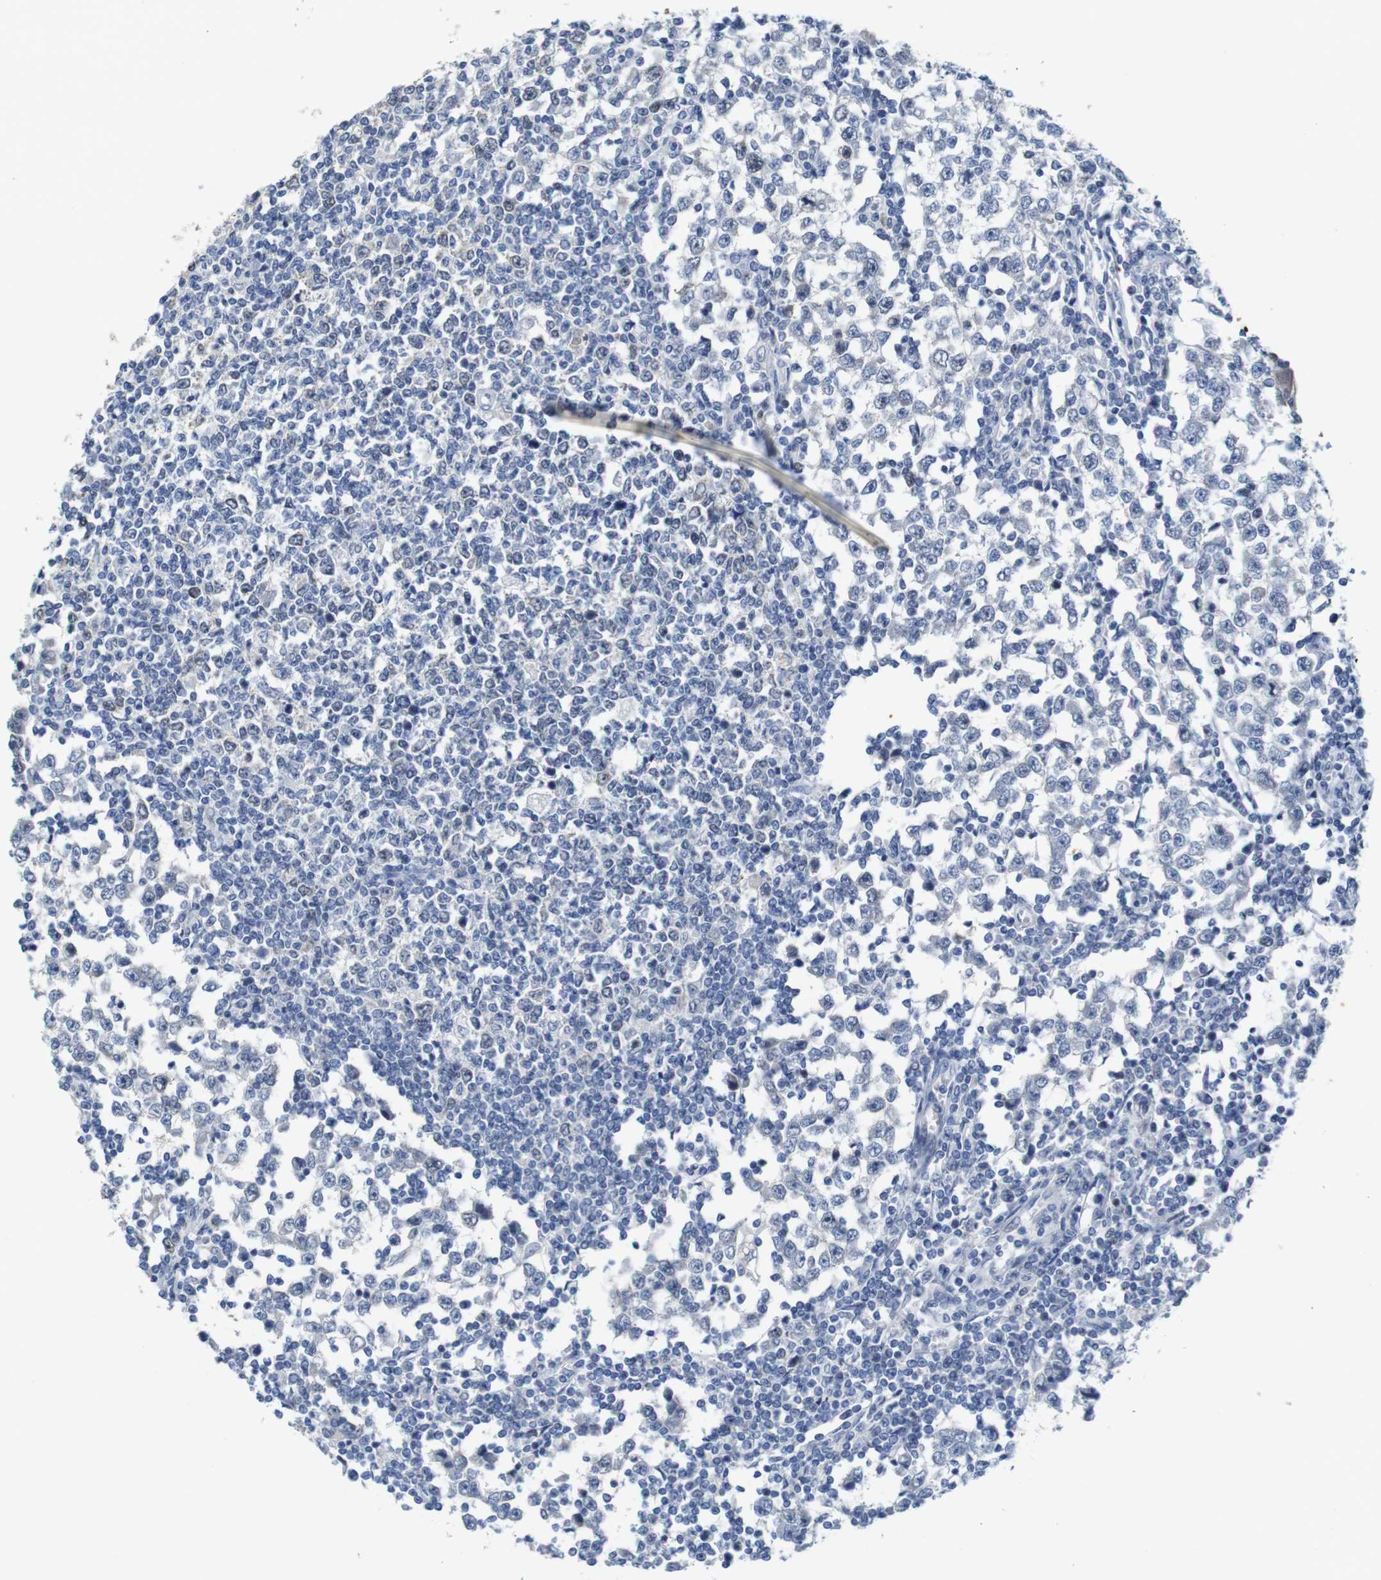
{"staining": {"intensity": "negative", "quantity": "none", "location": "none"}, "tissue": "testis cancer", "cell_type": "Tumor cells", "image_type": "cancer", "snomed": [{"axis": "morphology", "description": "Seminoma, NOS"}, {"axis": "topography", "description": "Testis"}], "caption": "The immunohistochemistry (IHC) photomicrograph has no significant expression in tumor cells of testis cancer tissue.", "gene": "CDK2", "patient": {"sex": "male", "age": 65}}